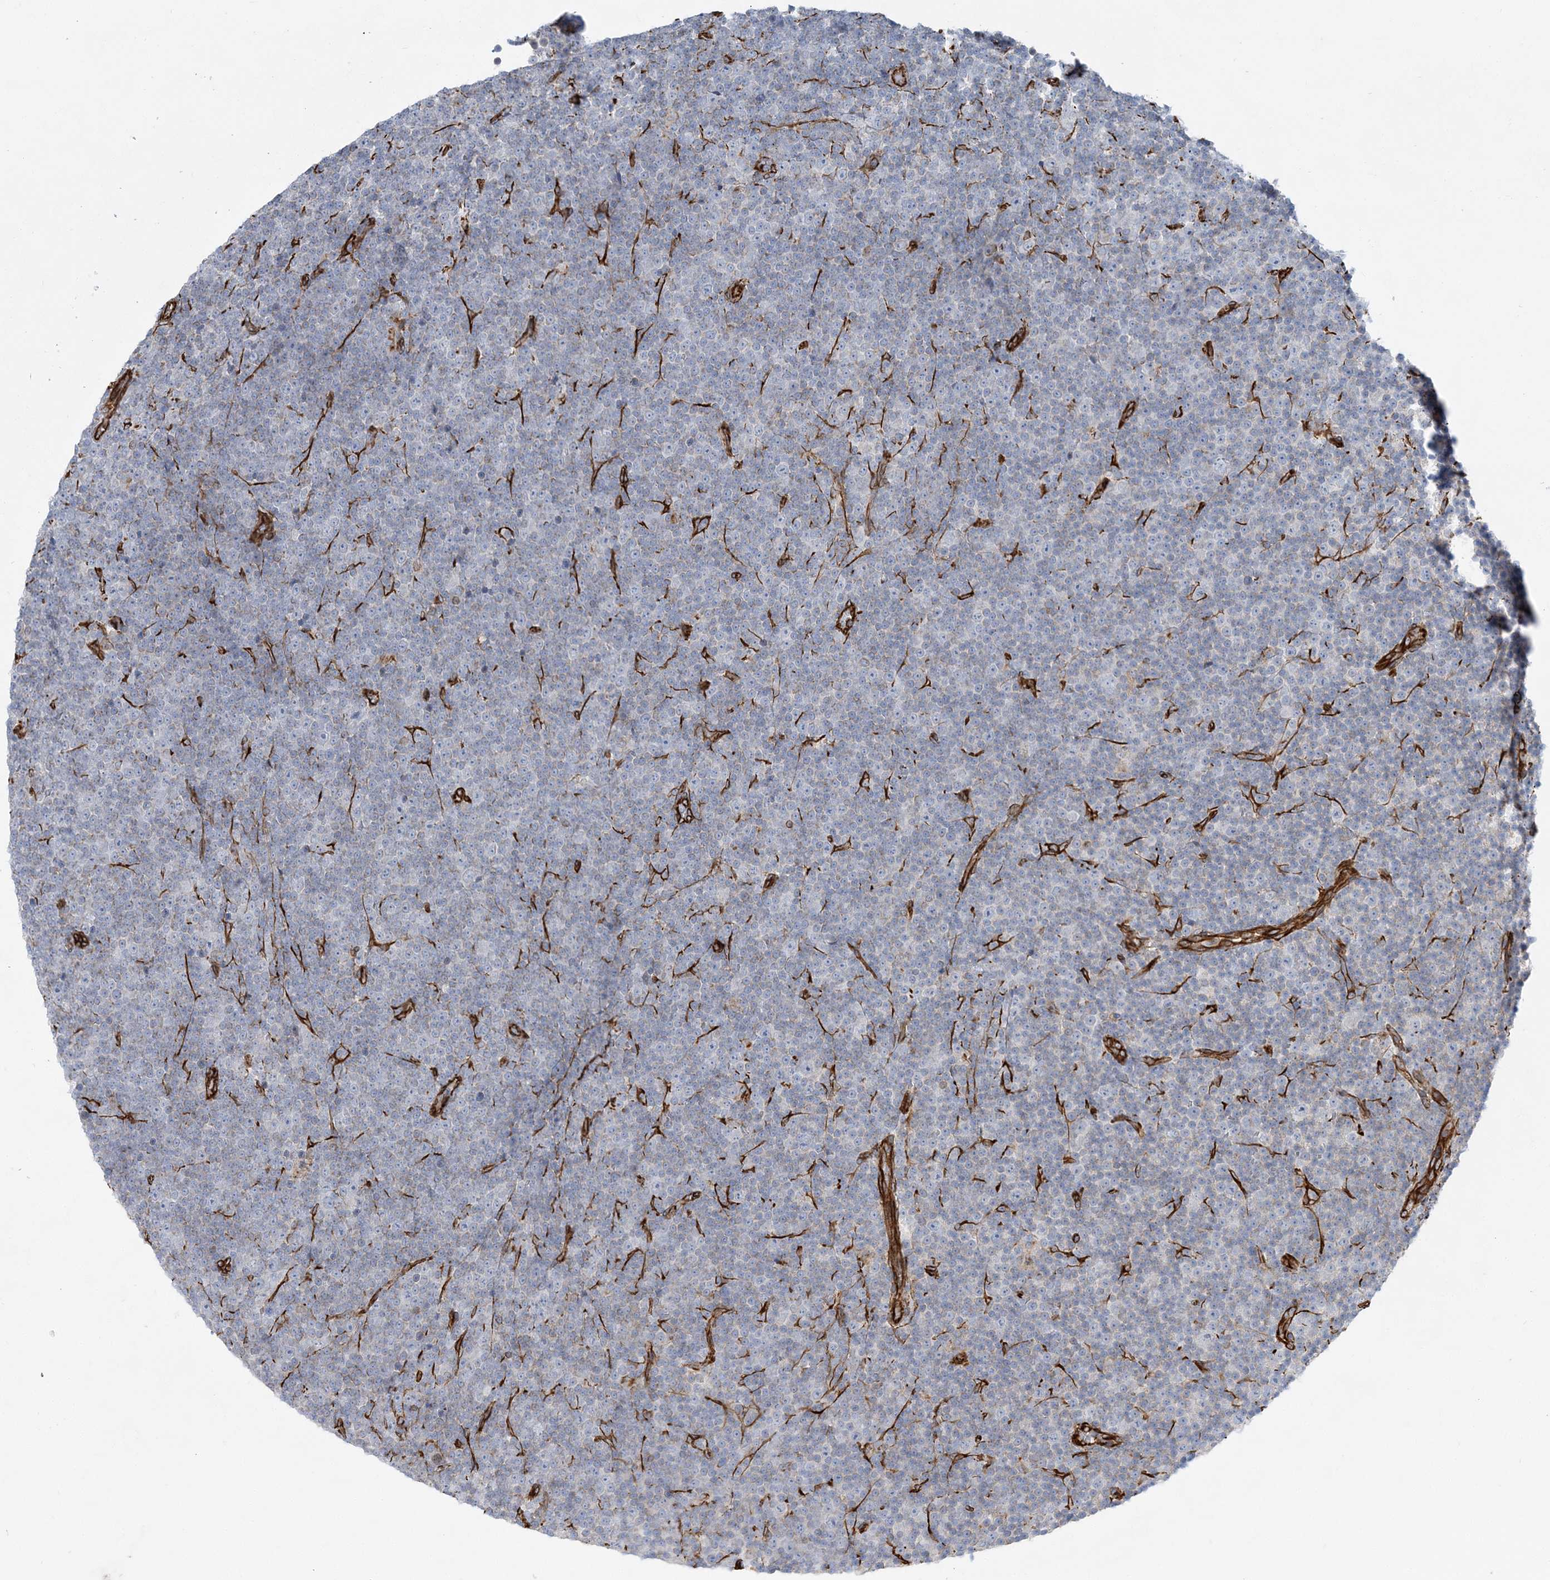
{"staining": {"intensity": "negative", "quantity": "none", "location": "none"}, "tissue": "lymphoma", "cell_type": "Tumor cells", "image_type": "cancer", "snomed": [{"axis": "morphology", "description": "Malignant lymphoma, non-Hodgkin's type, Low grade"}, {"axis": "topography", "description": "Lymph node"}], "caption": "A high-resolution histopathology image shows IHC staining of low-grade malignant lymphoma, non-Hodgkin's type, which exhibits no significant expression in tumor cells. Brightfield microscopy of IHC stained with DAB (brown) and hematoxylin (blue), captured at high magnification.", "gene": "SCLT1", "patient": {"sex": "female", "age": 67}}